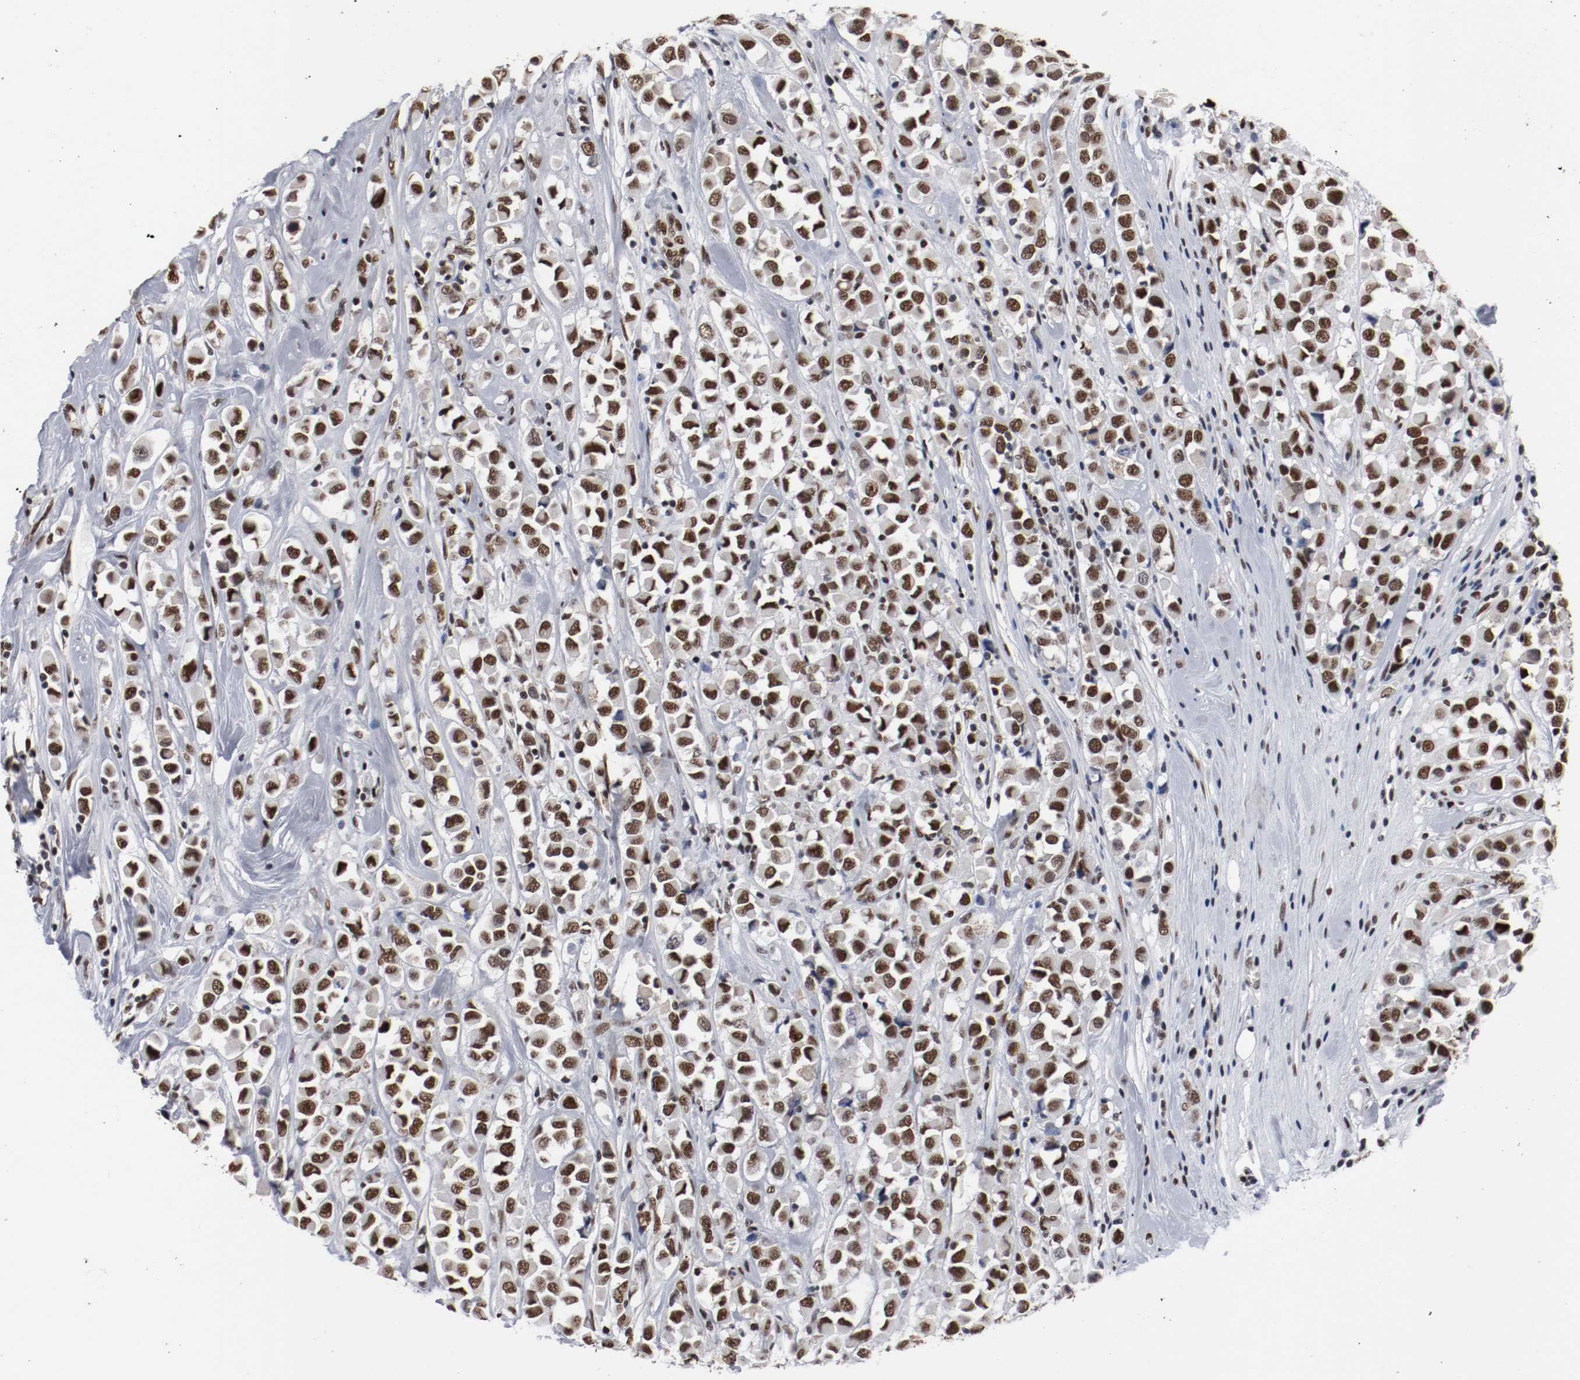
{"staining": {"intensity": "strong", "quantity": ">75%", "location": "nuclear"}, "tissue": "breast cancer", "cell_type": "Tumor cells", "image_type": "cancer", "snomed": [{"axis": "morphology", "description": "Duct carcinoma"}, {"axis": "topography", "description": "Breast"}], "caption": "This is a histology image of IHC staining of breast infiltrating ductal carcinoma, which shows strong staining in the nuclear of tumor cells.", "gene": "MEF2D", "patient": {"sex": "female", "age": 61}}